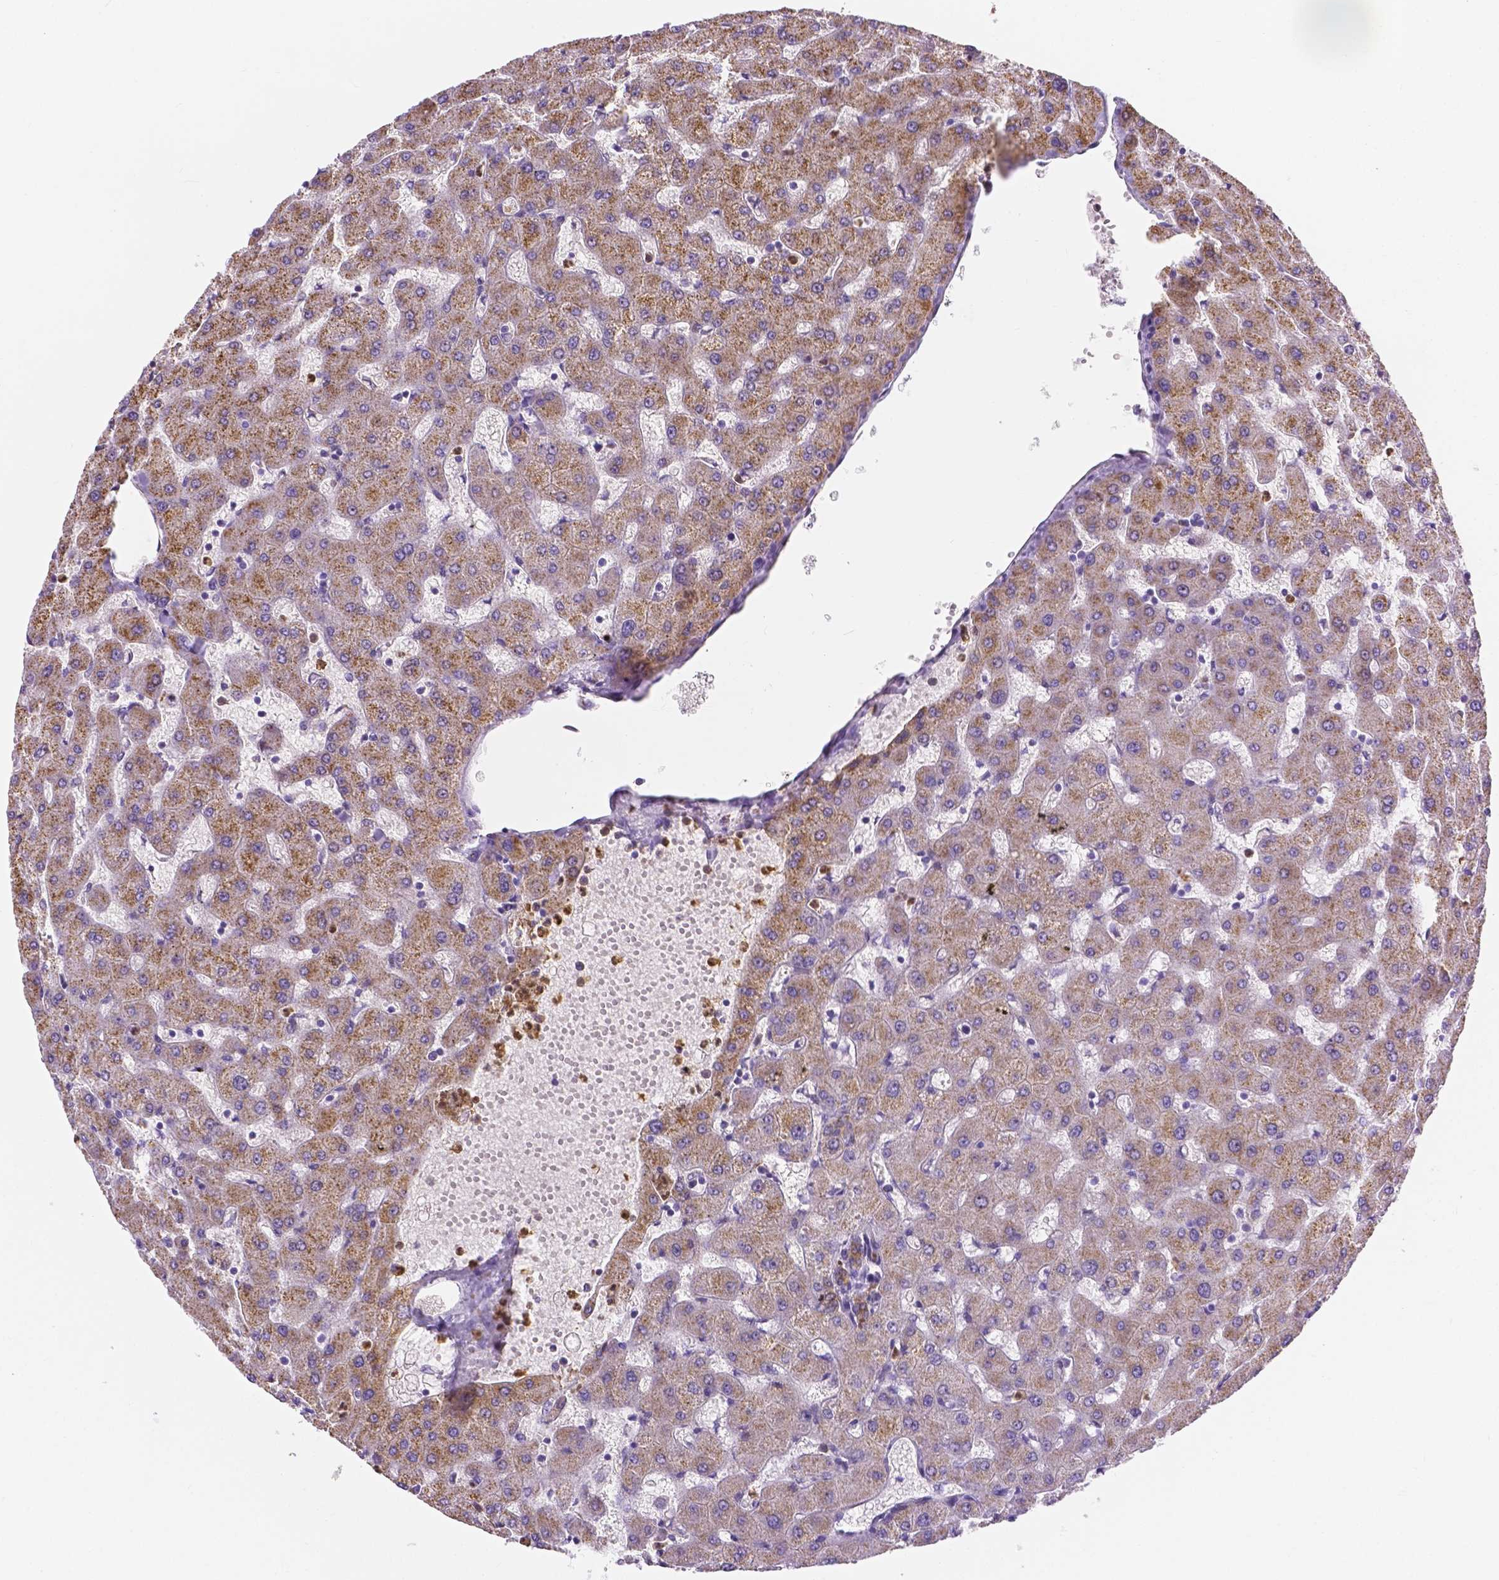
{"staining": {"intensity": "weak", "quantity": ">75%", "location": "cytoplasmic/membranous"}, "tissue": "liver", "cell_type": "Cholangiocytes", "image_type": "normal", "snomed": [{"axis": "morphology", "description": "Normal tissue, NOS"}, {"axis": "topography", "description": "Liver"}], "caption": "A brown stain highlights weak cytoplasmic/membranous expression of a protein in cholangiocytes of normal liver.", "gene": "ZNRD2", "patient": {"sex": "female", "age": 63}}